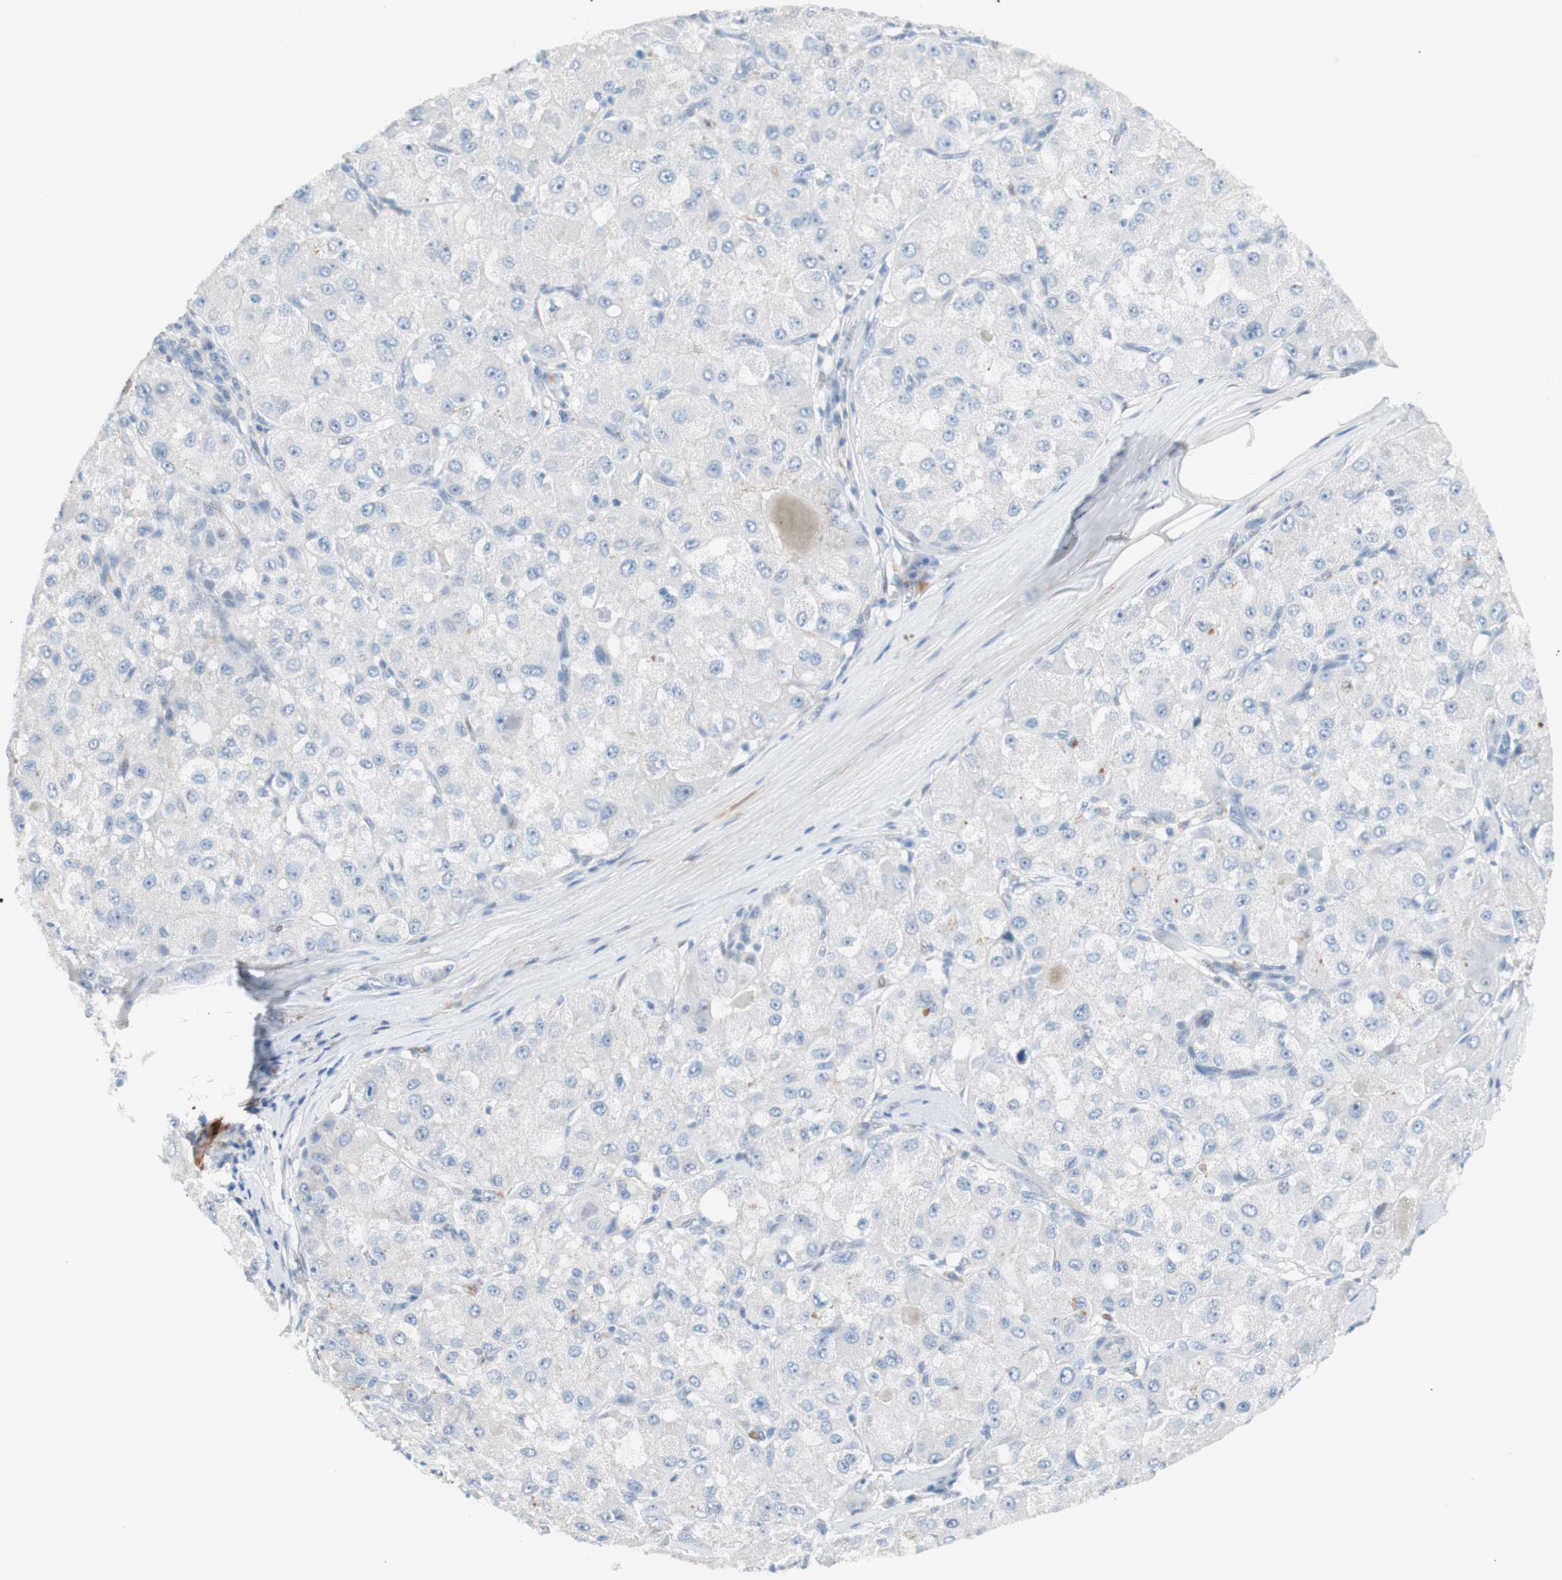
{"staining": {"intensity": "negative", "quantity": "none", "location": "none"}, "tissue": "liver cancer", "cell_type": "Tumor cells", "image_type": "cancer", "snomed": [{"axis": "morphology", "description": "Carcinoma, Hepatocellular, NOS"}, {"axis": "topography", "description": "Liver"}], "caption": "Tumor cells show no significant staining in liver cancer (hepatocellular carcinoma).", "gene": "FOSL1", "patient": {"sex": "male", "age": 80}}